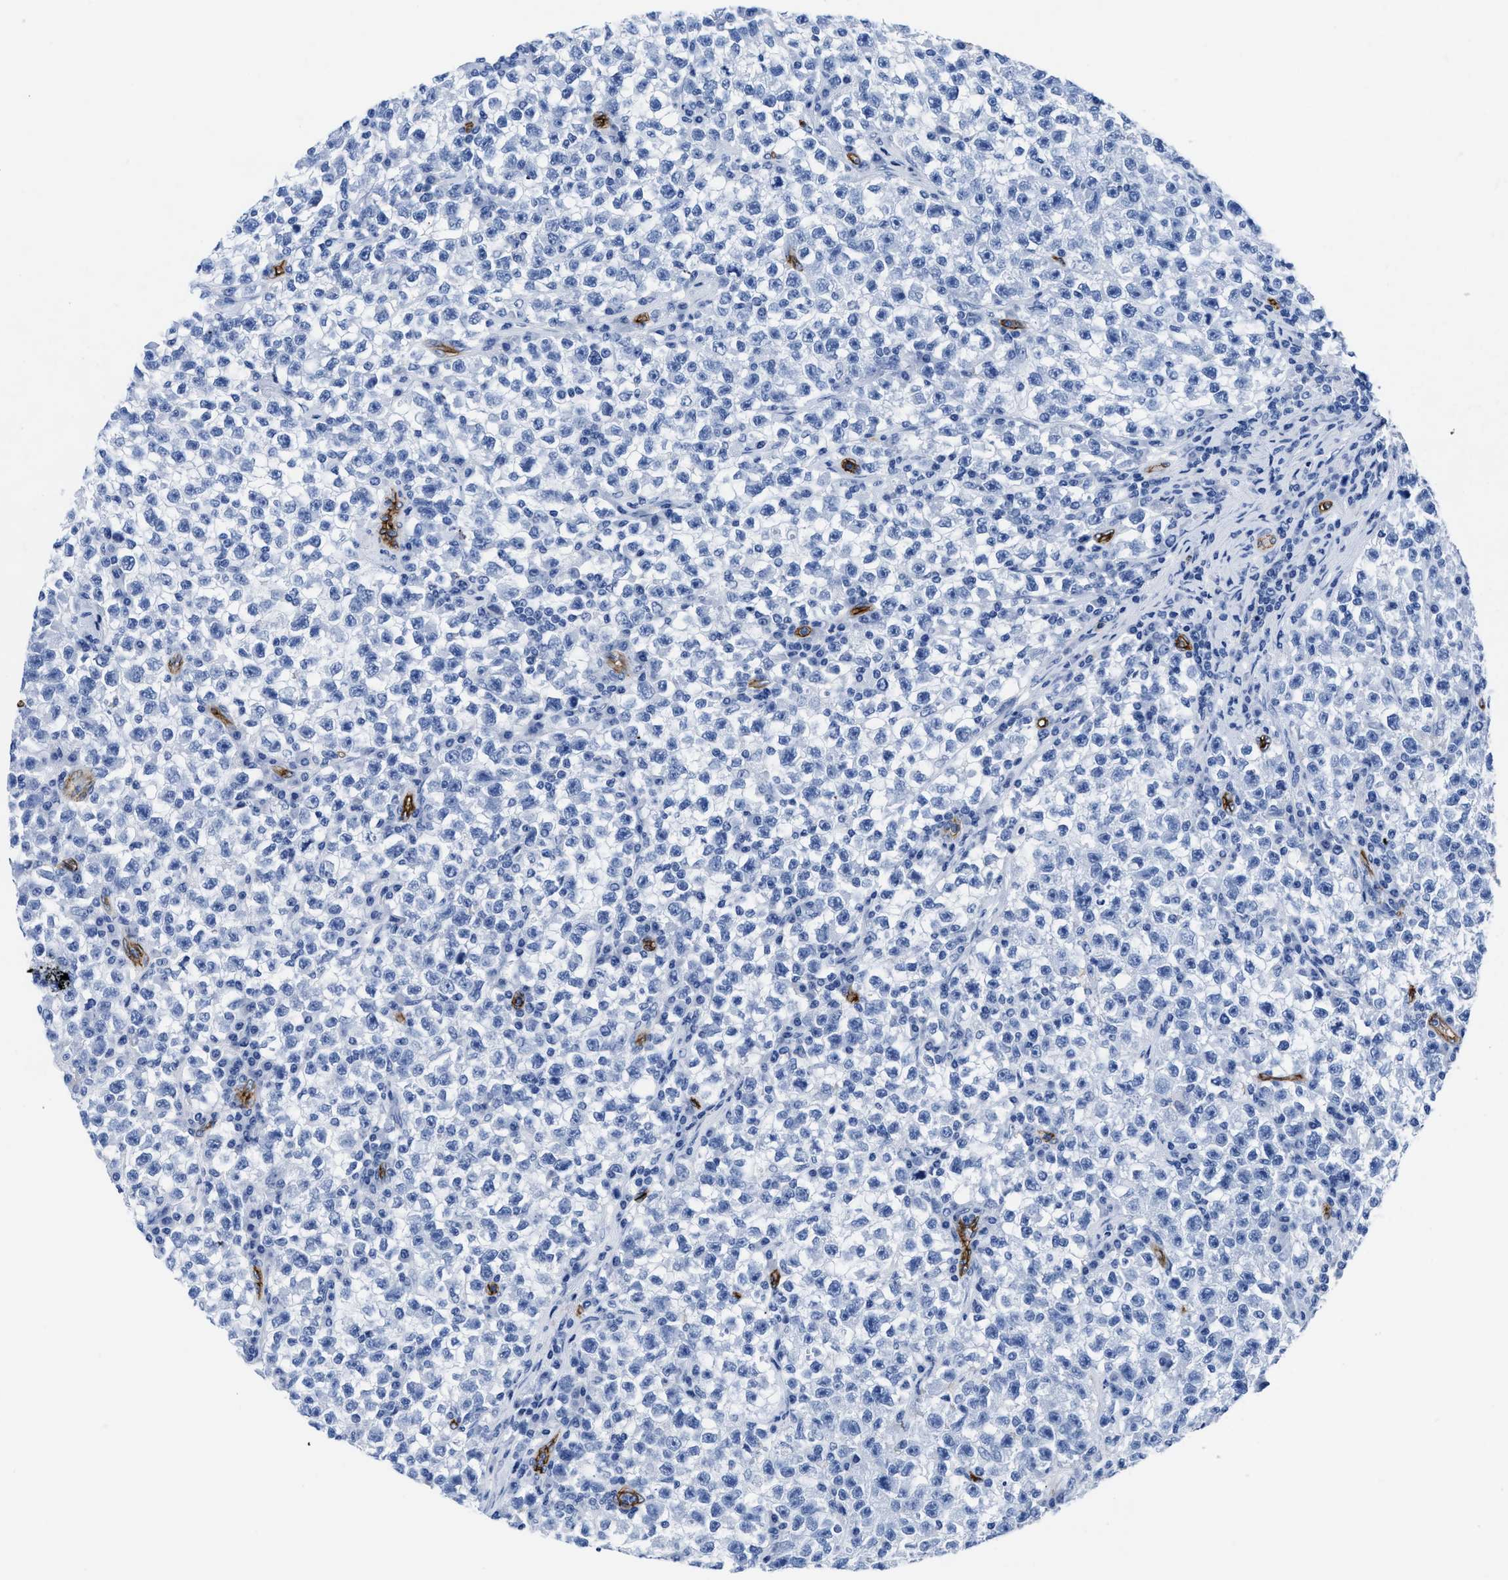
{"staining": {"intensity": "negative", "quantity": "none", "location": "none"}, "tissue": "testis cancer", "cell_type": "Tumor cells", "image_type": "cancer", "snomed": [{"axis": "morphology", "description": "Seminoma, NOS"}, {"axis": "topography", "description": "Testis"}], "caption": "Tumor cells are negative for protein expression in human testis seminoma.", "gene": "AQP1", "patient": {"sex": "male", "age": 22}}